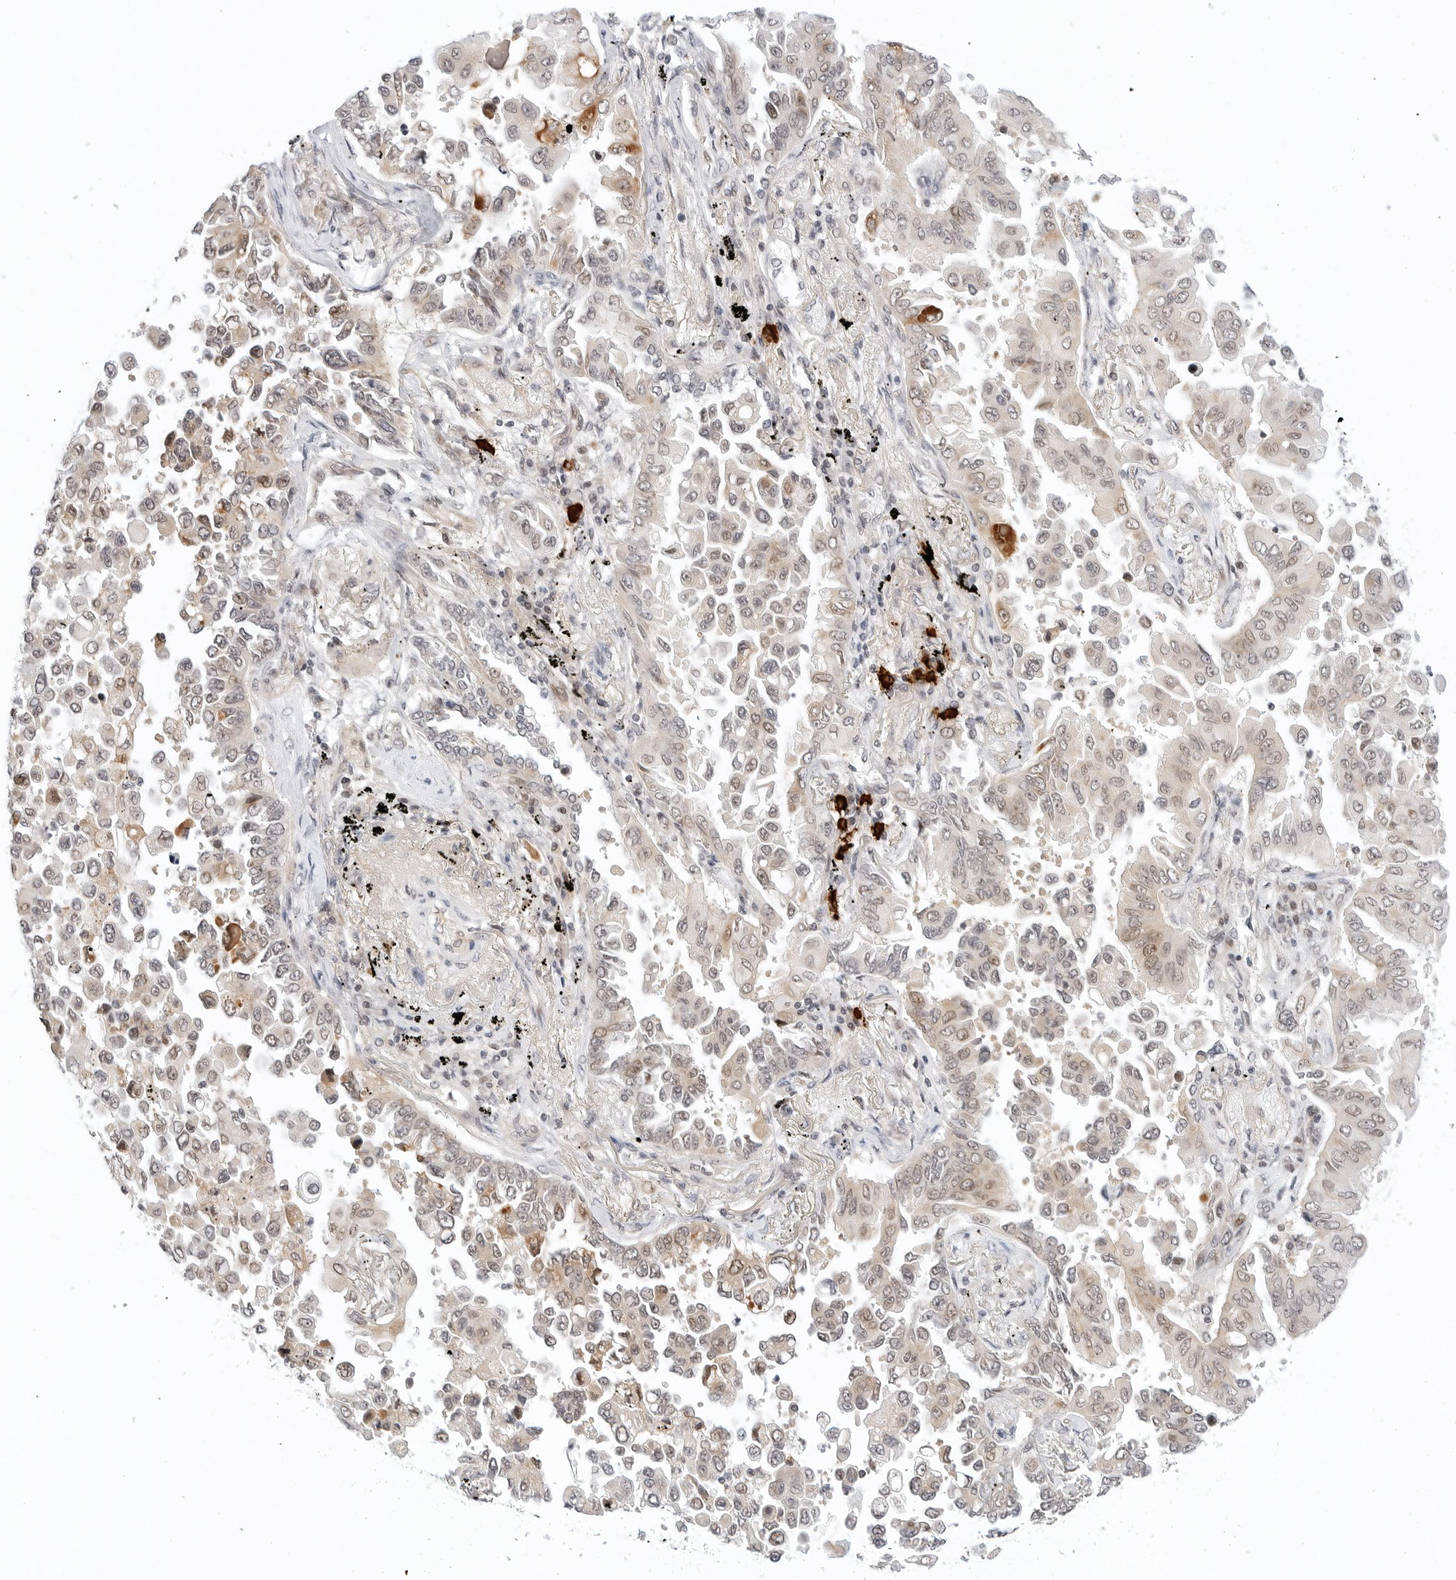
{"staining": {"intensity": "weak", "quantity": "25%-75%", "location": "cytoplasmic/membranous,nuclear"}, "tissue": "lung cancer", "cell_type": "Tumor cells", "image_type": "cancer", "snomed": [{"axis": "morphology", "description": "Adenocarcinoma, NOS"}, {"axis": "topography", "description": "Lung"}], "caption": "Human adenocarcinoma (lung) stained with a brown dye shows weak cytoplasmic/membranous and nuclear positive positivity in approximately 25%-75% of tumor cells.", "gene": "TSEN2", "patient": {"sex": "female", "age": 67}}